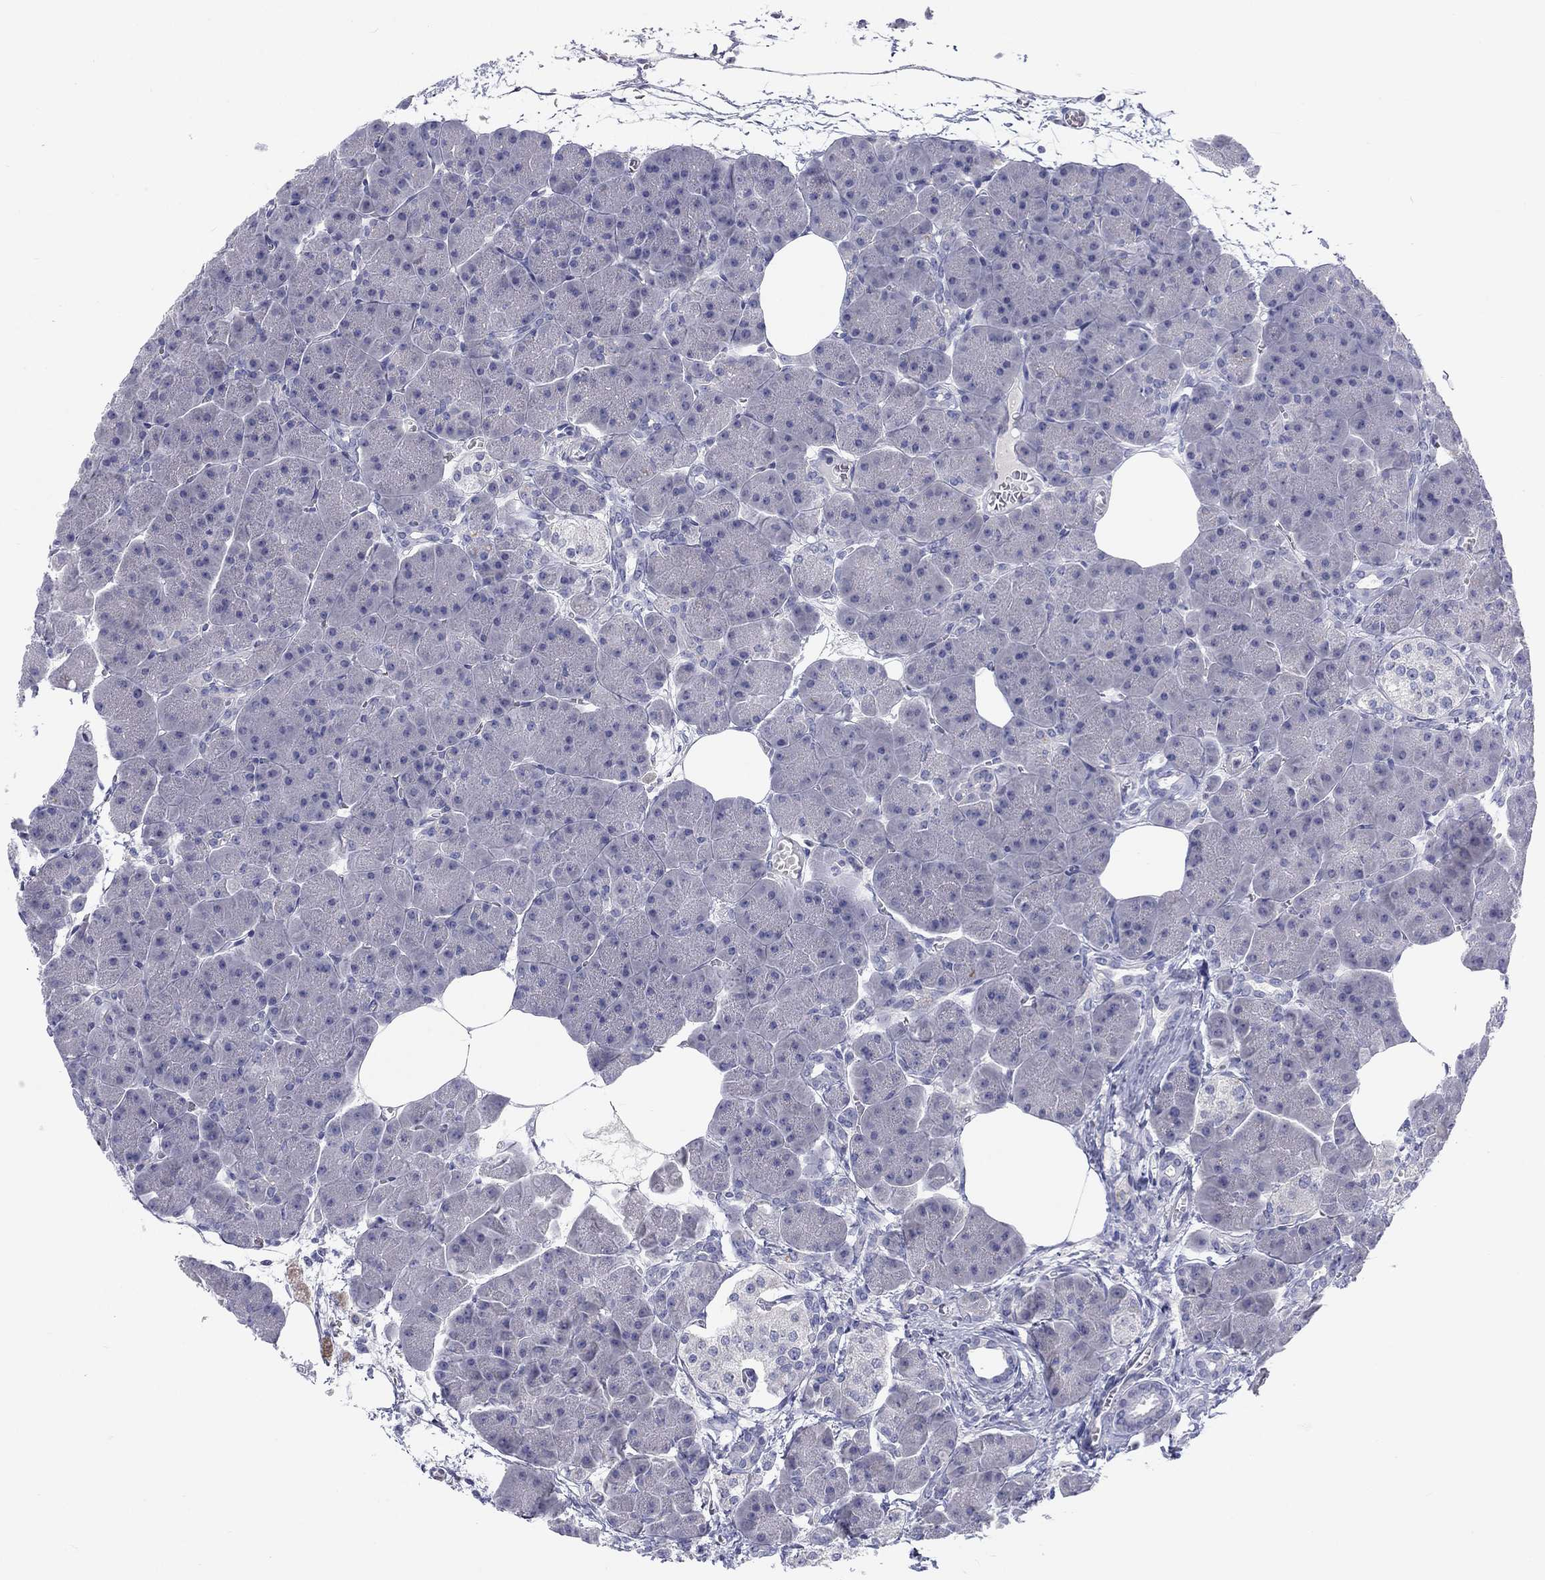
{"staining": {"intensity": "negative", "quantity": "none", "location": "none"}, "tissue": "pancreas", "cell_type": "Exocrine glandular cells", "image_type": "normal", "snomed": [{"axis": "morphology", "description": "Normal tissue, NOS"}, {"axis": "topography", "description": "Adipose tissue"}, {"axis": "topography", "description": "Pancreas"}, {"axis": "topography", "description": "Peripheral nerve tissue"}], "caption": "IHC micrograph of normal pancreas: pancreas stained with DAB (3,3'-diaminobenzidine) exhibits no significant protein expression in exocrine glandular cells. The staining was performed using DAB (3,3'-diaminobenzidine) to visualize the protein expression in brown, while the nuclei were stained in blue with hematoxylin (Magnification: 20x).", "gene": "CACNA1A", "patient": {"sex": "female", "age": 58}}